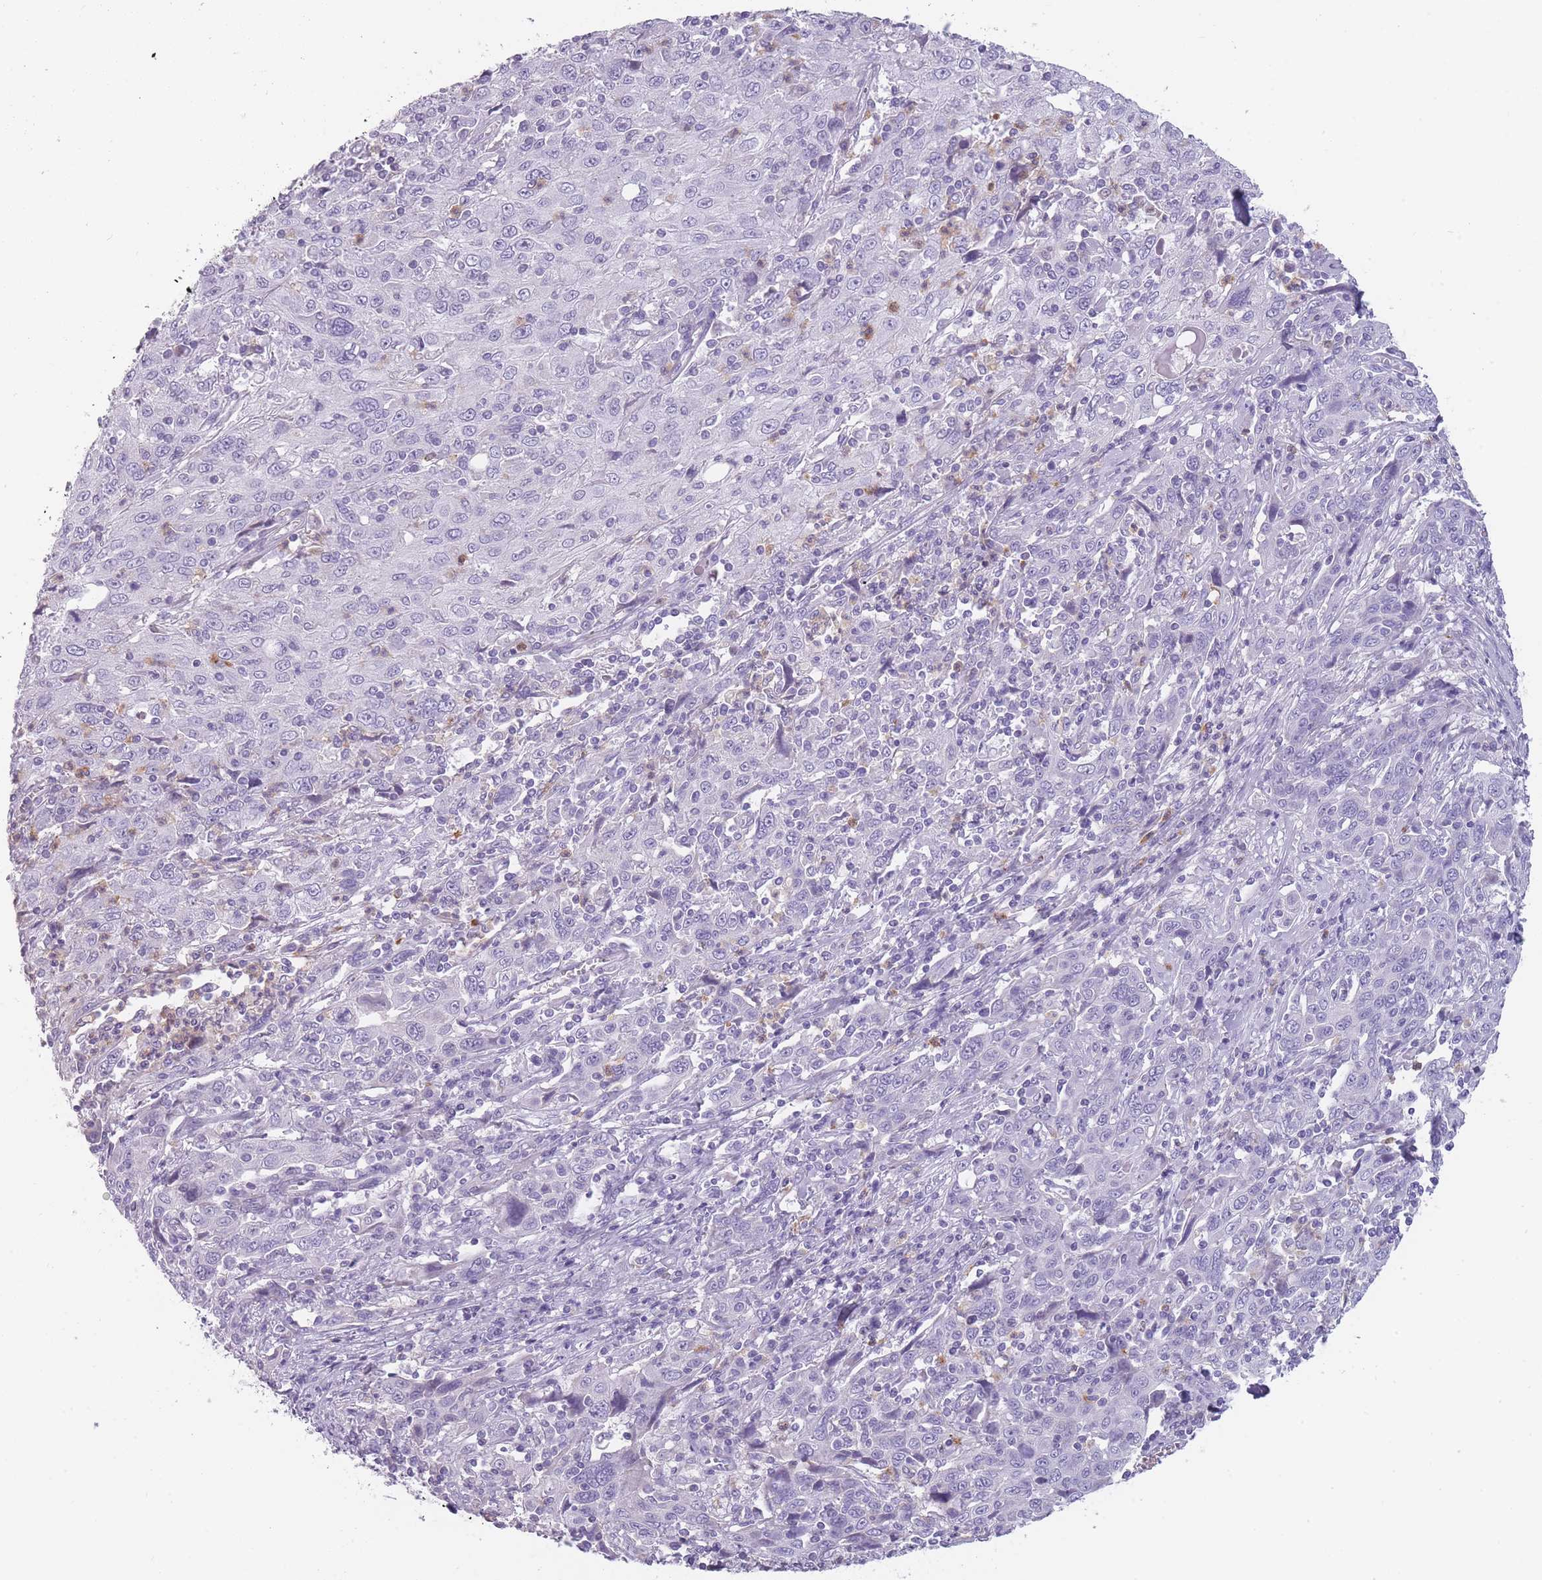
{"staining": {"intensity": "negative", "quantity": "none", "location": "none"}, "tissue": "cervical cancer", "cell_type": "Tumor cells", "image_type": "cancer", "snomed": [{"axis": "morphology", "description": "Squamous cell carcinoma, NOS"}, {"axis": "topography", "description": "Cervix"}], "caption": "Tumor cells show no significant protein positivity in cervical squamous cell carcinoma.", "gene": "CR1L", "patient": {"sex": "female", "age": 46}}